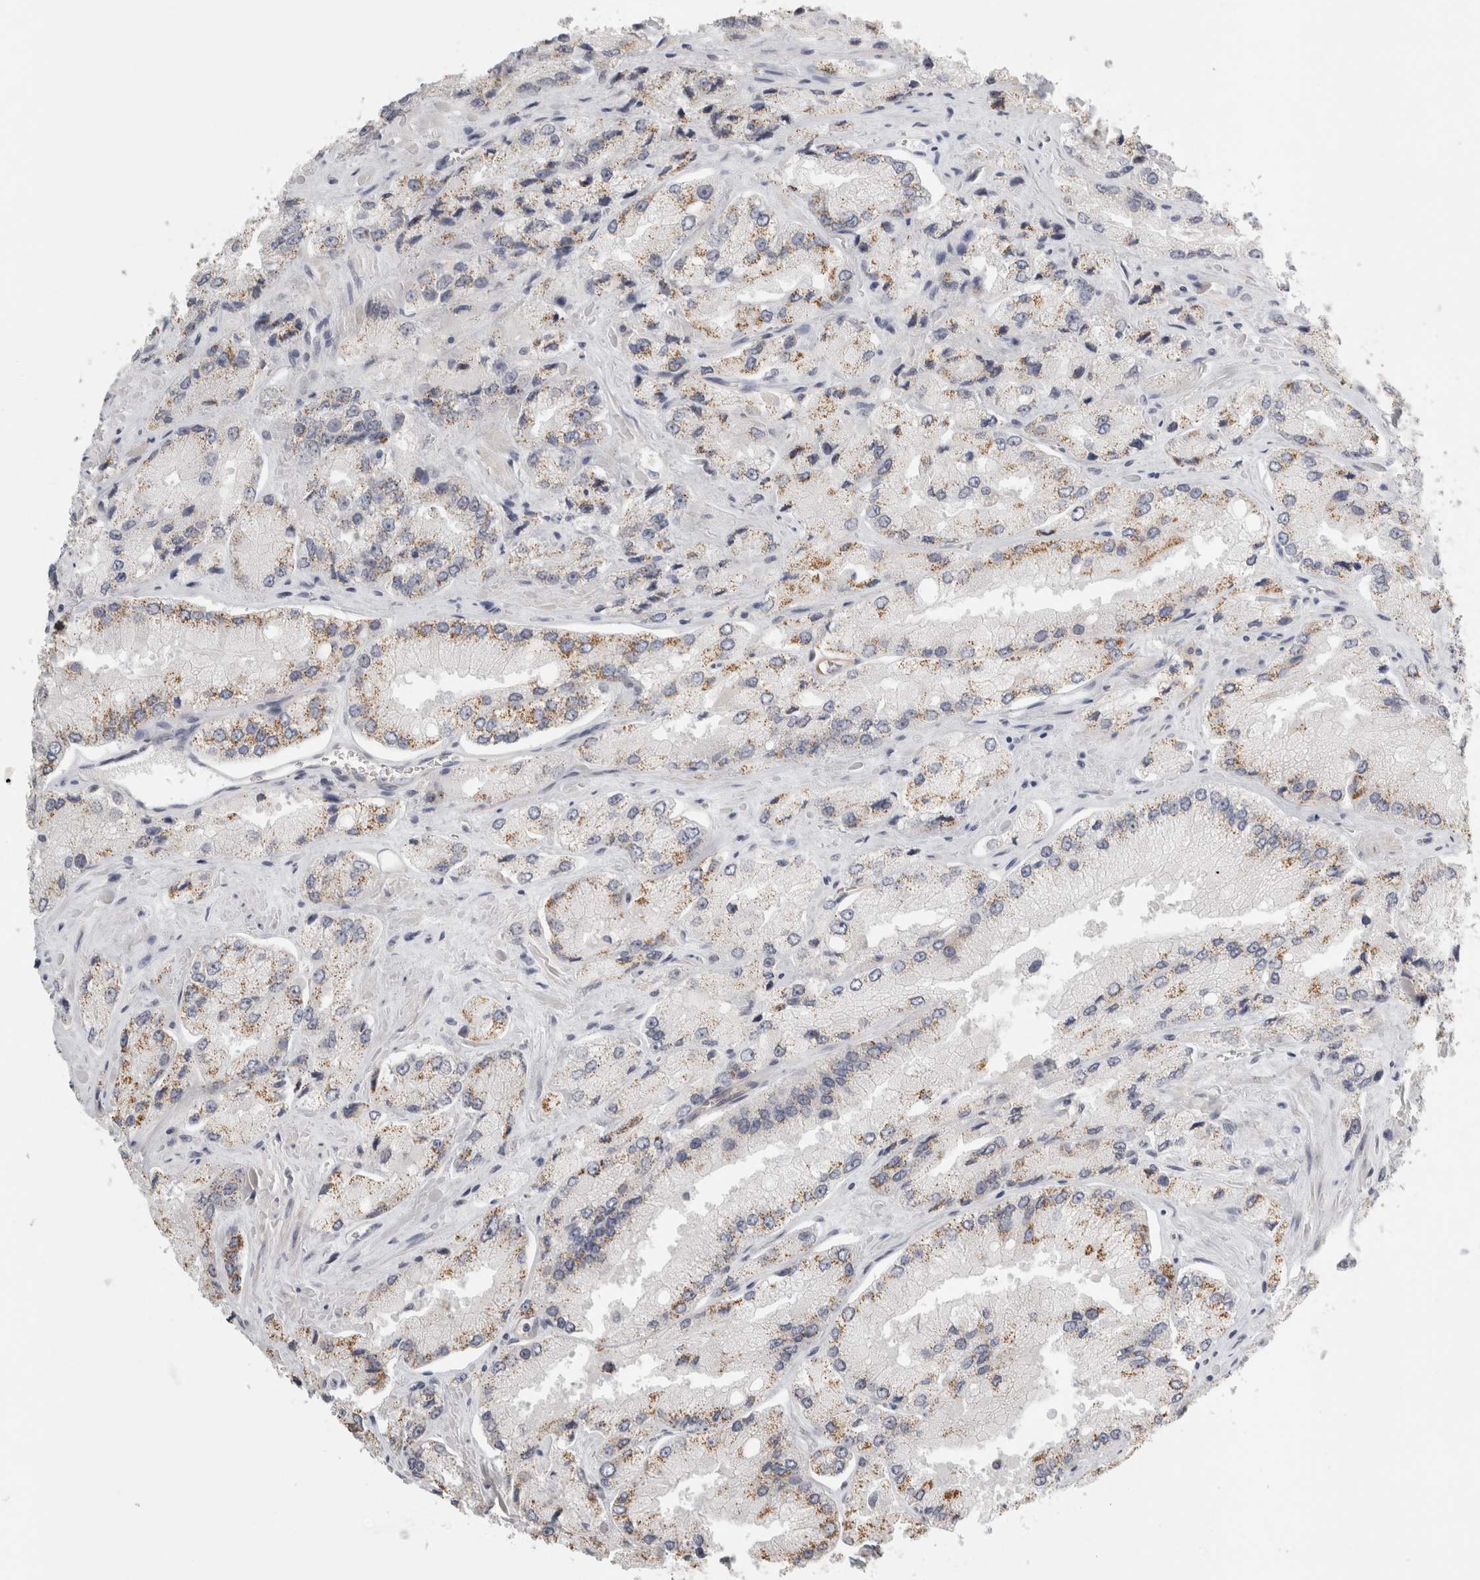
{"staining": {"intensity": "moderate", "quantity": "25%-75%", "location": "cytoplasmic/membranous"}, "tissue": "prostate cancer", "cell_type": "Tumor cells", "image_type": "cancer", "snomed": [{"axis": "morphology", "description": "Adenocarcinoma, High grade"}, {"axis": "topography", "description": "Prostate"}], "caption": "Immunohistochemical staining of adenocarcinoma (high-grade) (prostate) shows medium levels of moderate cytoplasmic/membranous protein expression in approximately 25%-75% of tumor cells.", "gene": "FBLIM1", "patient": {"sex": "male", "age": 58}}